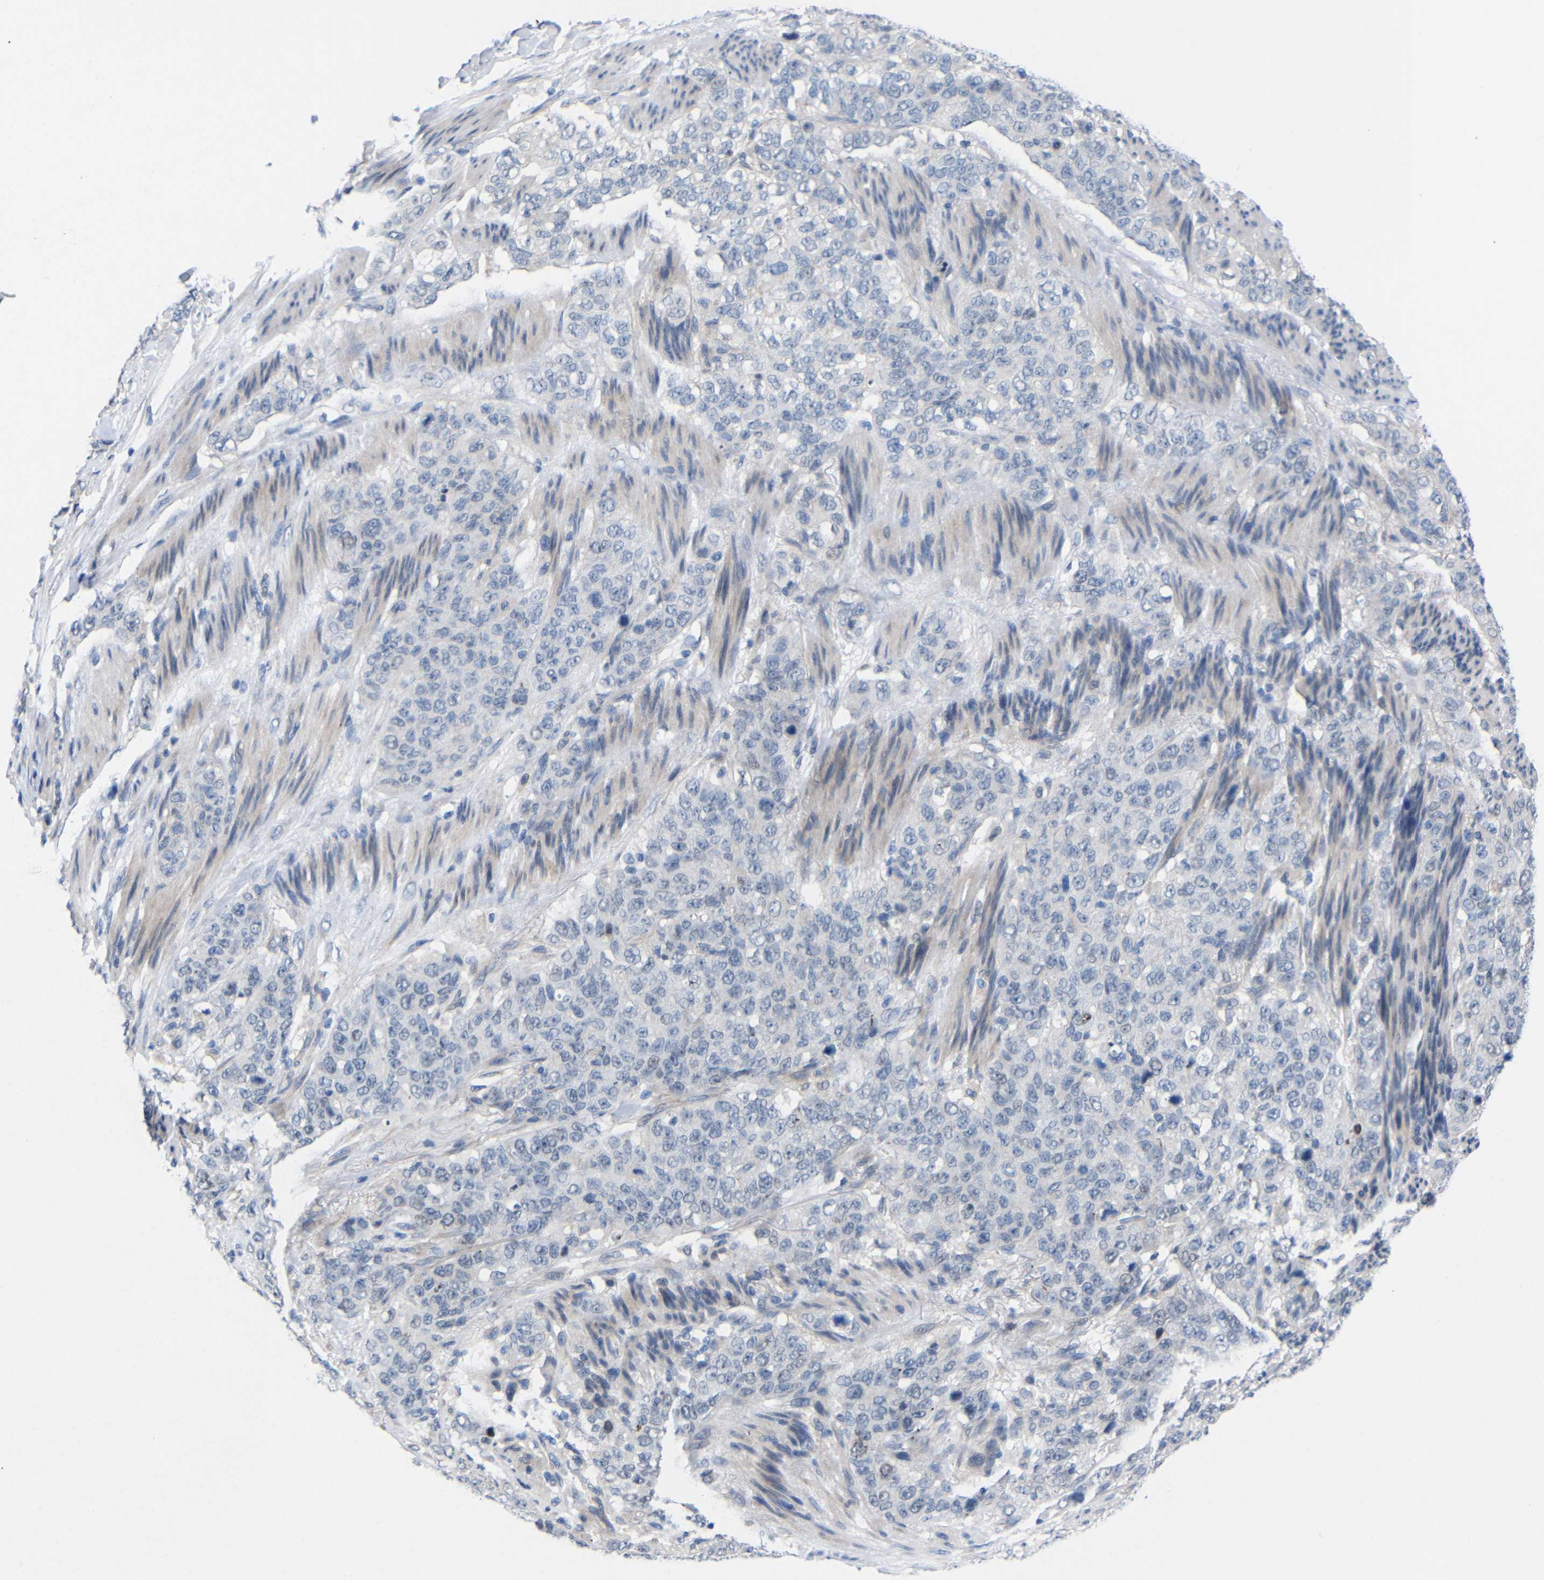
{"staining": {"intensity": "negative", "quantity": "none", "location": "none"}, "tissue": "stomach cancer", "cell_type": "Tumor cells", "image_type": "cancer", "snomed": [{"axis": "morphology", "description": "Adenocarcinoma, NOS"}, {"axis": "topography", "description": "Stomach"}], "caption": "DAB (3,3'-diaminobenzidine) immunohistochemical staining of adenocarcinoma (stomach) demonstrates no significant expression in tumor cells.", "gene": "CMTM1", "patient": {"sex": "male", "age": 48}}